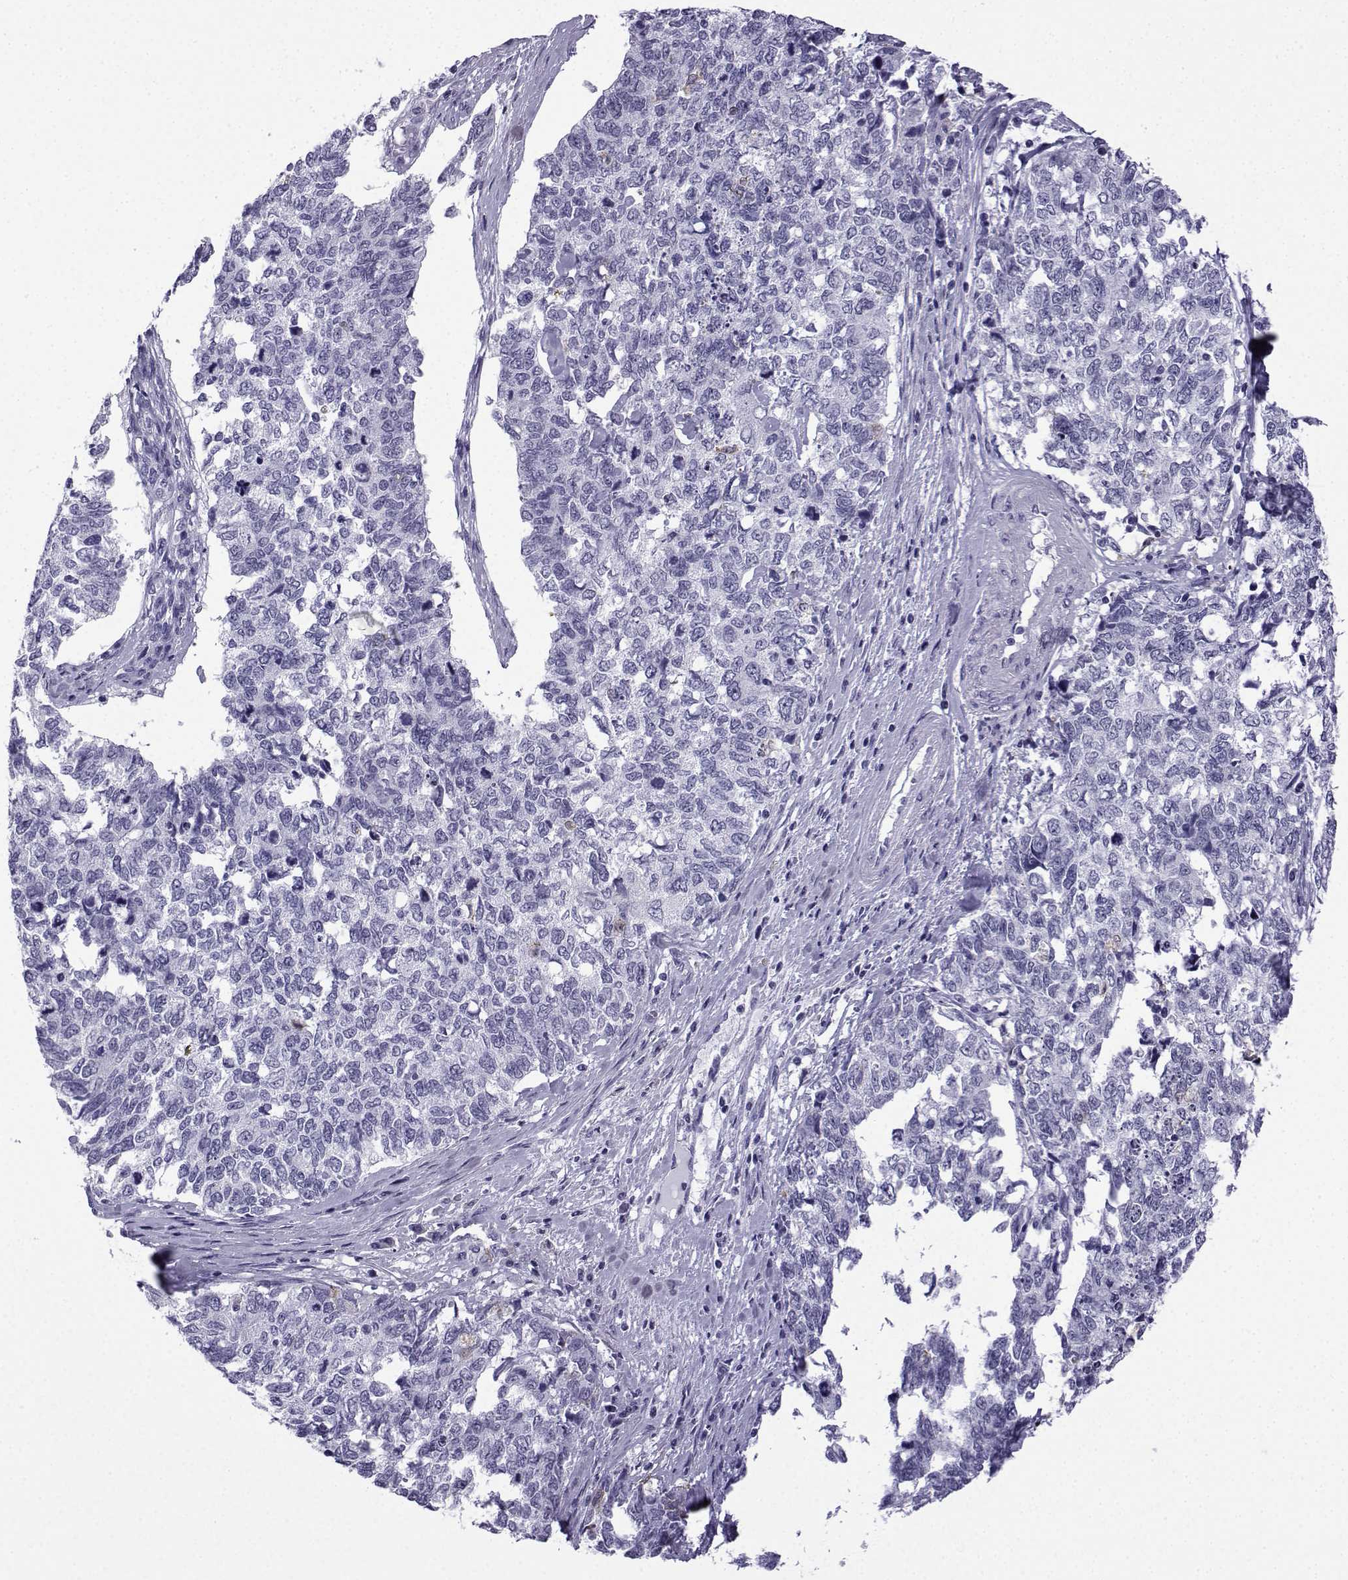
{"staining": {"intensity": "negative", "quantity": "none", "location": "none"}, "tissue": "cervical cancer", "cell_type": "Tumor cells", "image_type": "cancer", "snomed": [{"axis": "morphology", "description": "Squamous cell carcinoma, NOS"}, {"axis": "topography", "description": "Cervix"}], "caption": "A micrograph of squamous cell carcinoma (cervical) stained for a protein exhibits no brown staining in tumor cells.", "gene": "MRGBP", "patient": {"sex": "female", "age": 63}}